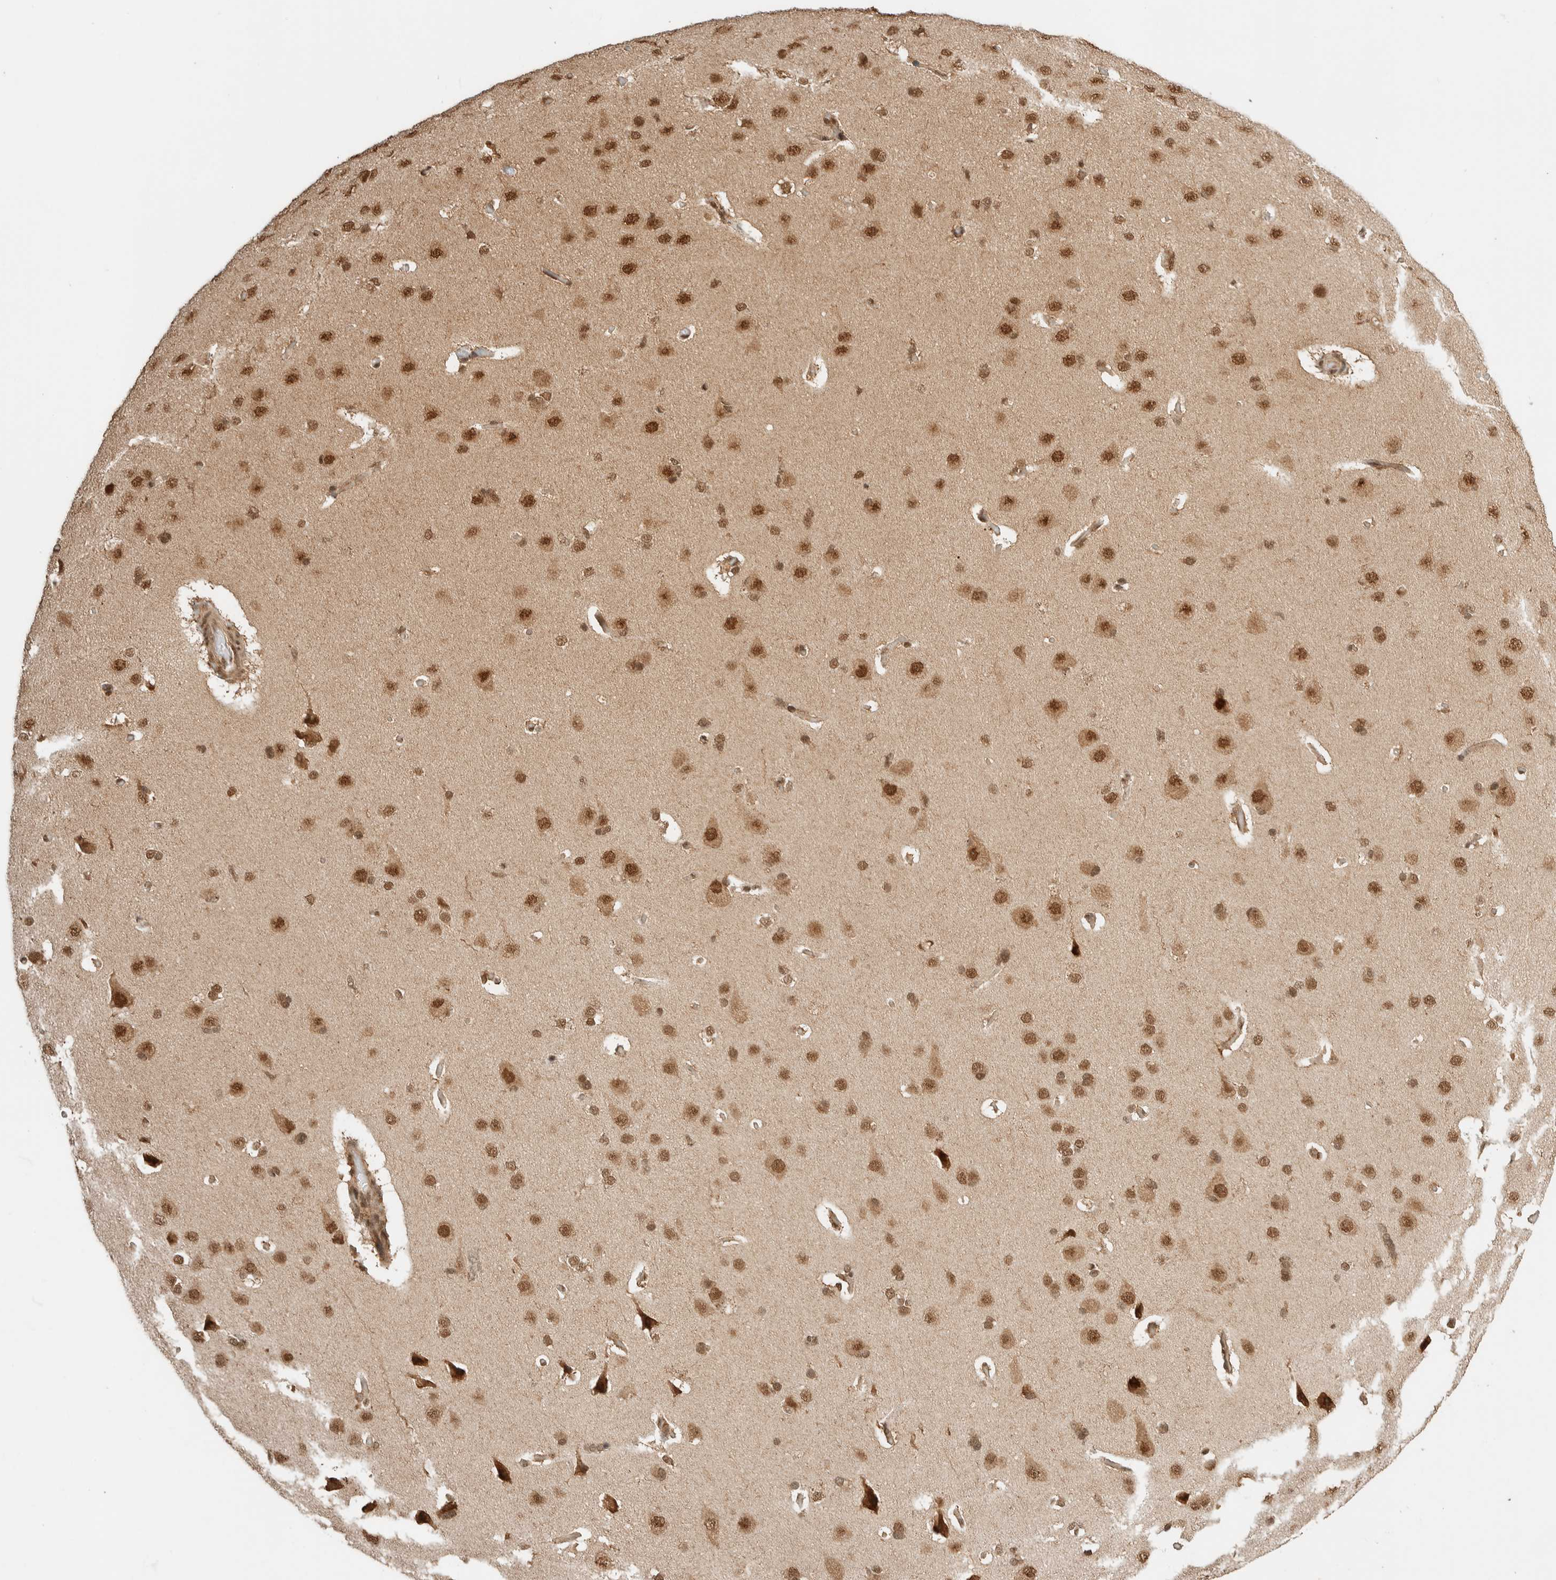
{"staining": {"intensity": "moderate", "quantity": ">75%", "location": "cytoplasmic/membranous,nuclear"}, "tissue": "cerebral cortex", "cell_type": "Endothelial cells", "image_type": "normal", "snomed": [{"axis": "morphology", "description": "Normal tissue, NOS"}, {"axis": "topography", "description": "Cerebral cortex"}], "caption": "Immunohistochemical staining of unremarkable cerebral cortex exhibits moderate cytoplasmic/membranous,nuclear protein expression in approximately >75% of endothelial cells. (DAB (3,3'-diaminobenzidine) IHC with brightfield microscopy, high magnification).", "gene": "ZBTB2", "patient": {"sex": "male", "age": 62}}